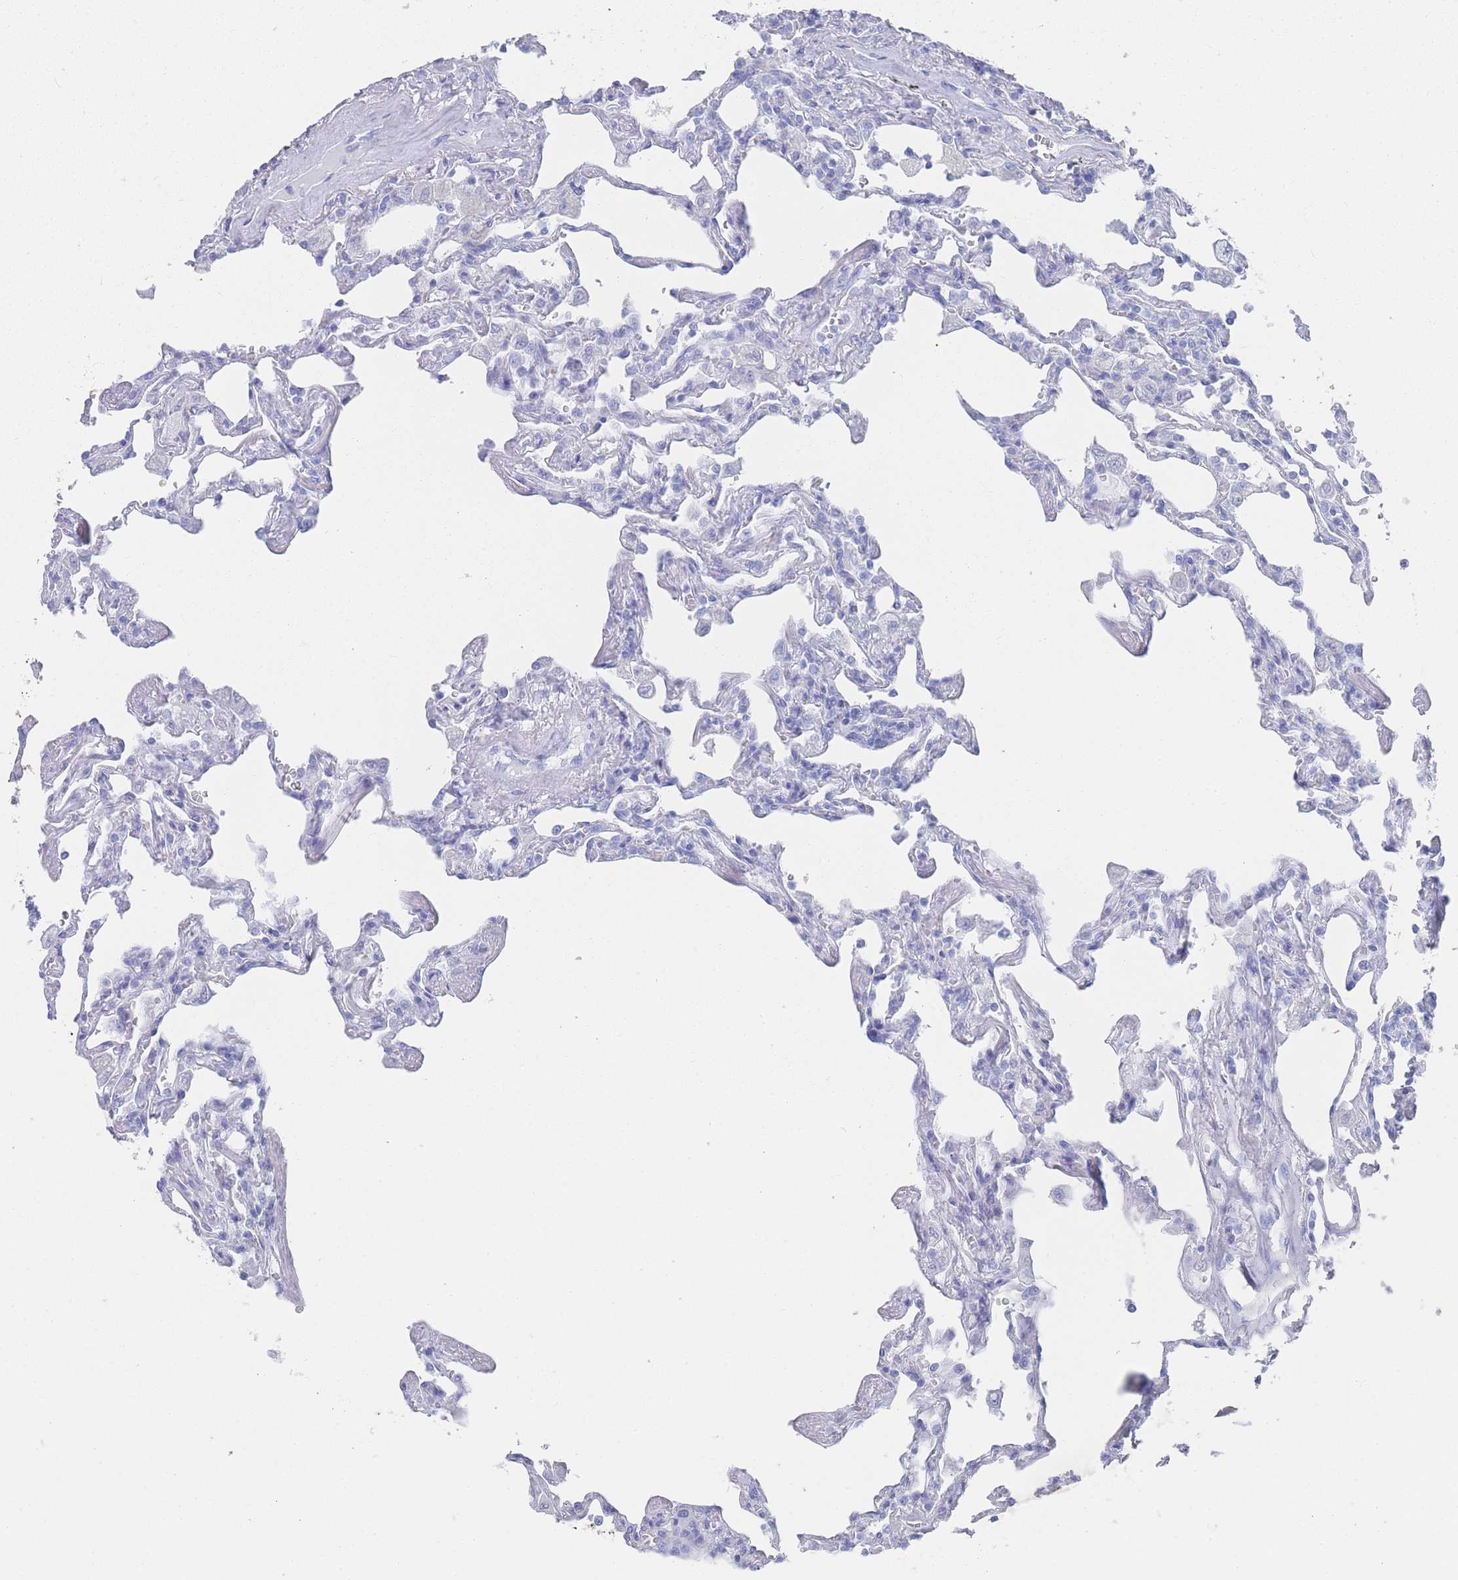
{"staining": {"intensity": "negative", "quantity": "none", "location": "none"}, "tissue": "lymphoma", "cell_type": "Tumor cells", "image_type": "cancer", "snomed": [{"axis": "morphology", "description": "Malignant lymphoma, non-Hodgkin's type, Low grade"}, {"axis": "topography", "description": "Lung"}], "caption": "The image displays no significant positivity in tumor cells of malignant lymphoma, non-Hodgkin's type (low-grade). (DAB (3,3'-diaminobenzidine) immunohistochemistry, high magnification).", "gene": "LRRC37A", "patient": {"sex": "female", "age": 71}}